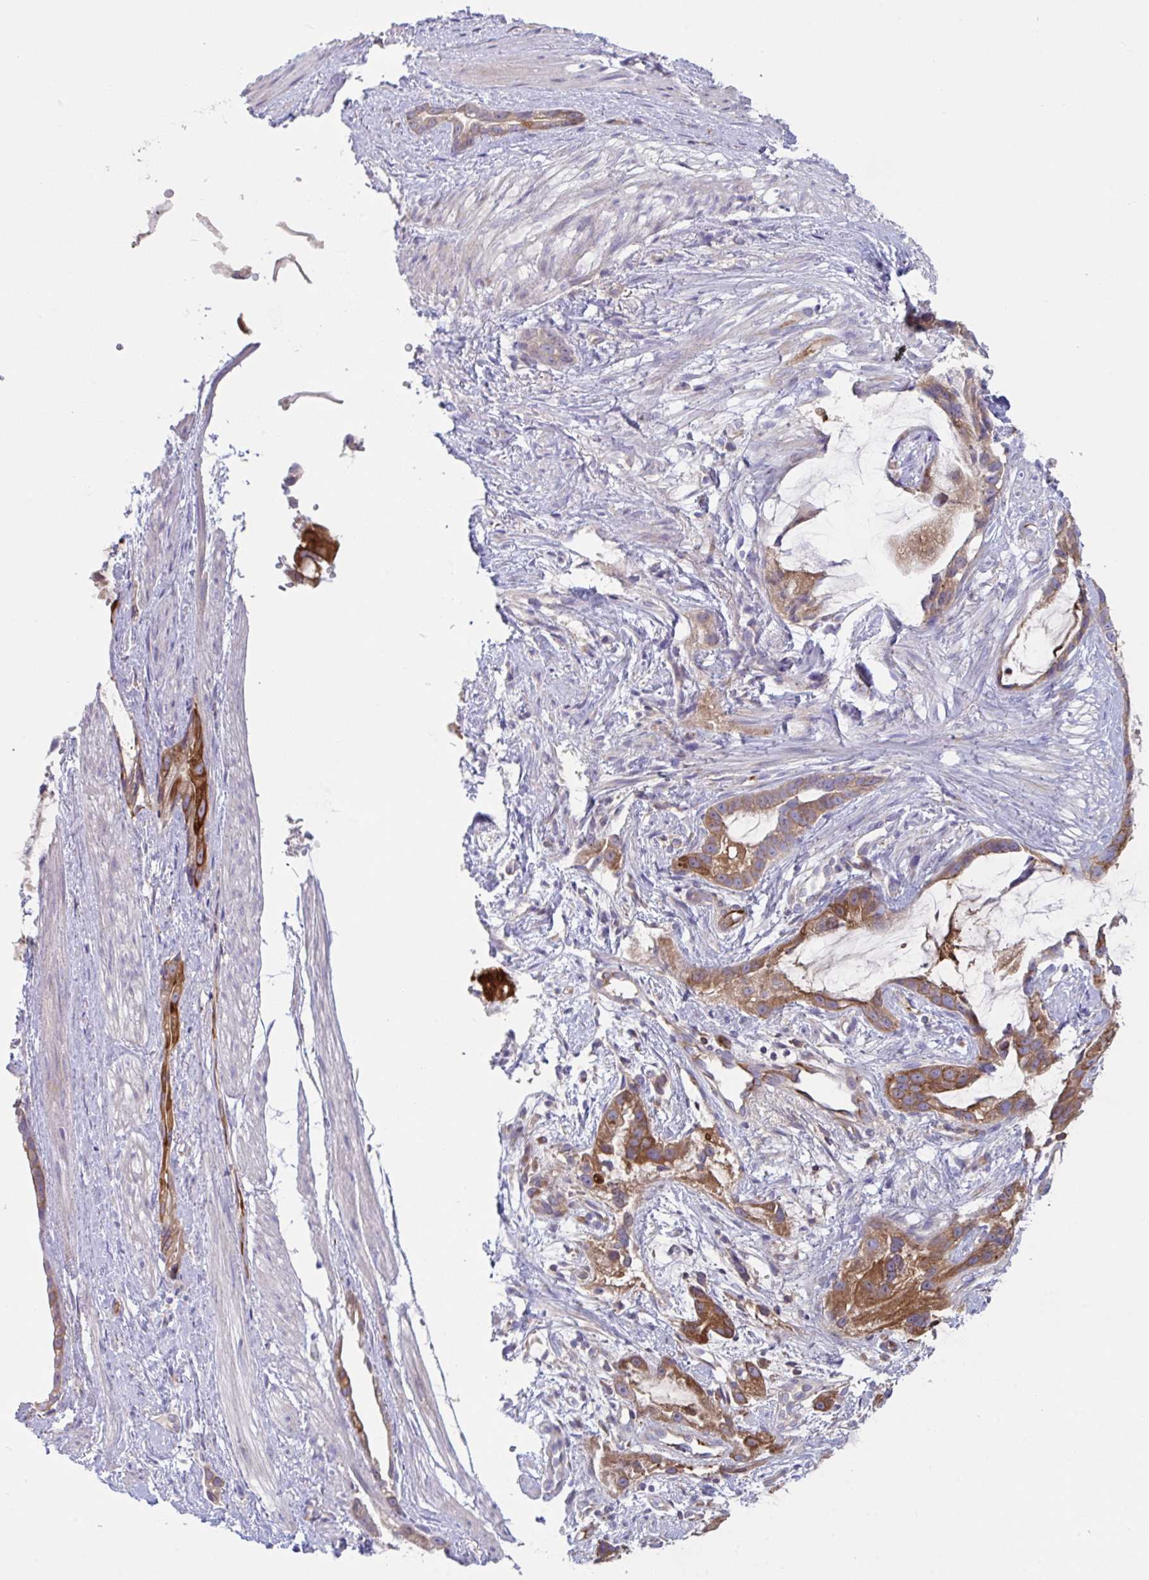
{"staining": {"intensity": "moderate", "quantity": ">75%", "location": "cytoplasmic/membranous"}, "tissue": "stomach cancer", "cell_type": "Tumor cells", "image_type": "cancer", "snomed": [{"axis": "morphology", "description": "Adenocarcinoma, NOS"}, {"axis": "topography", "description": "Stomach"}], "caption": "This histopathology image reveals immunohistochemistry (IHC) staining of human stomach cancer, with medium moderate cytoplasmic/membranous positivity in about >75% of tumor cells.", "gene": "YARS2", "patient": {"sex": "male", "age": 55}}